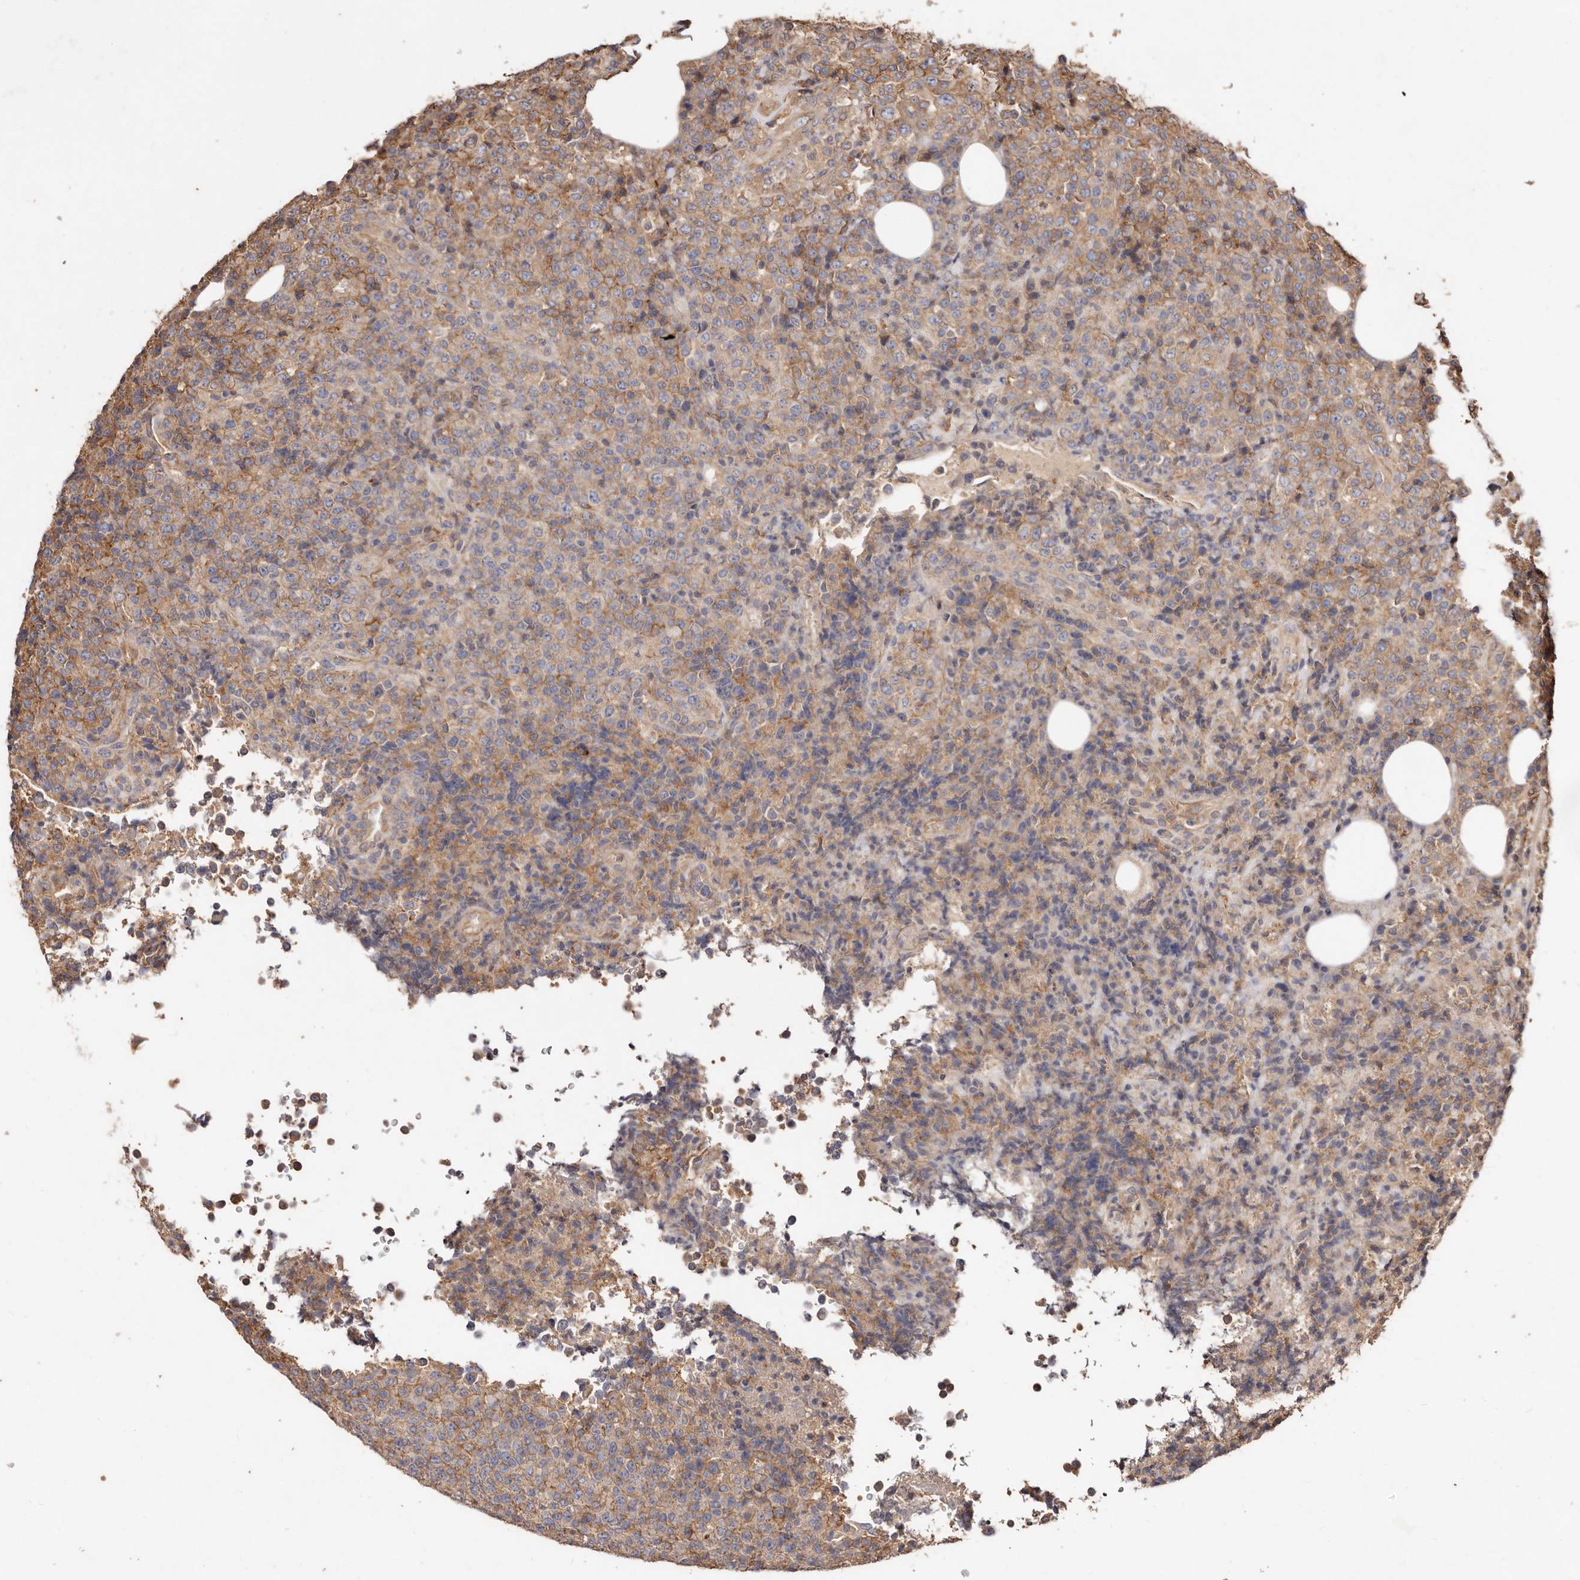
{"staining": {"intensity": "moderate", "quantity": "<25%", "location": "cytoplasmic/membranous"}, "tissue": "lymphoma", "cell_type": "Tumor cells", "image_type": "cancer", "snomed": [{"axis": "morphology", "description": "Malignant lymphoma, non-Hodgkin's type, High grade"}, {"axis": "topography", "description": "Lymph node"}], "caption": "Malignant lymphoma, non-Hodgkin's type (high-grade) stained with a brown dye demonstrates moderate cytoplasmic/membranous positive expression in approximately <25% of tumor cells.", "gene": "CCL14", "patient": {"sex": "male", "age": 13}}